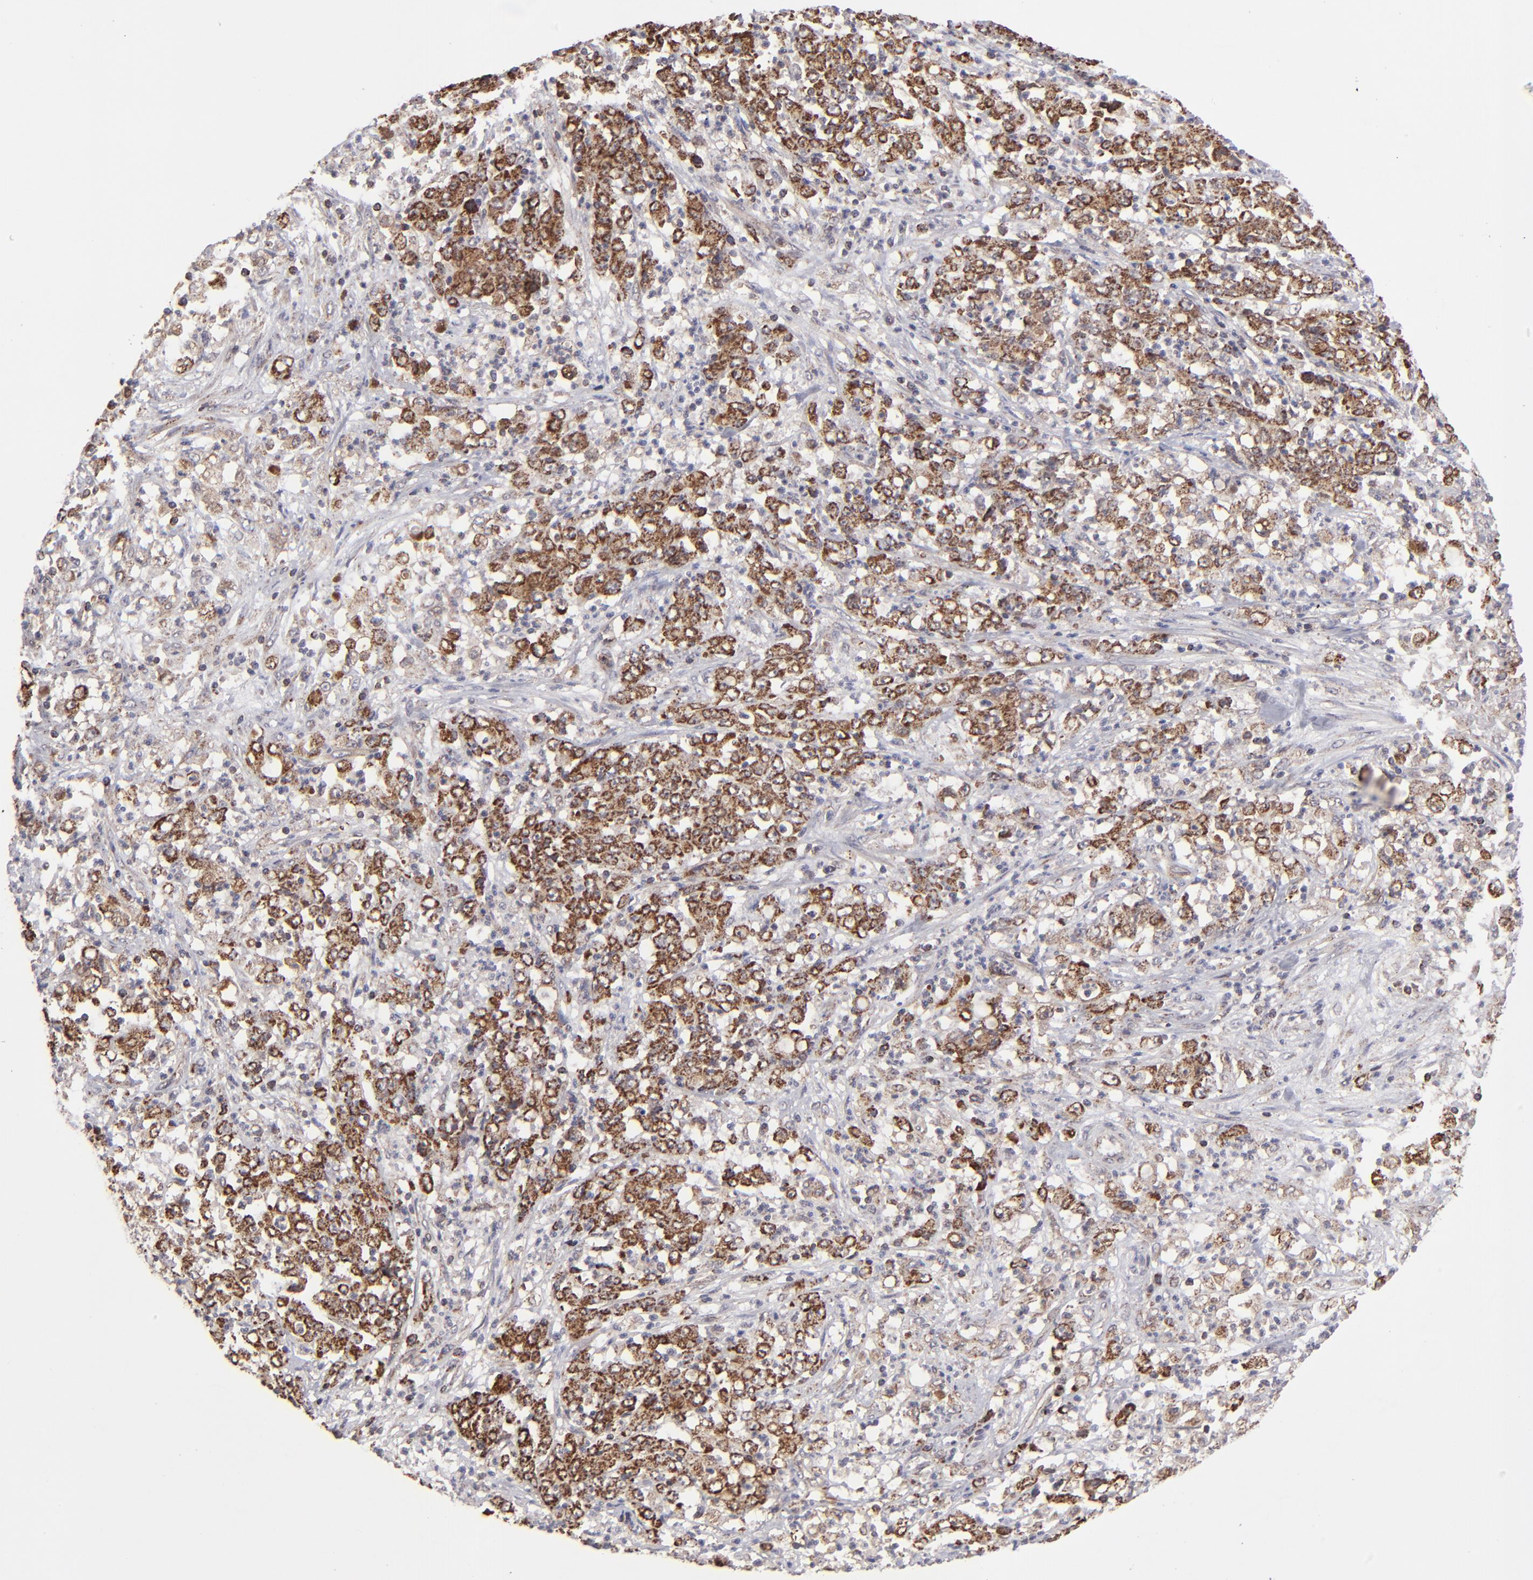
{"staining": {"intensity": "moderate", "quantity": ">75%", "location": "cytoplasmic/membranous"}, "tissue": "stomach cancer", "cell_type": "Tumor cells", "image_type": "cancer", "snomed": [{"axis": "morphology", "description": "Adenocarcinoma, NOS"}, {"axis": "topography", "description": "Stomach, lower"}], "caption": "High-magnification brightfield microscopy of adenocarcinoma (stomach) stained with DAB (brown) and counterstained with hematoxylin (blue). tumor cells exhibit moderate cytoplasmic/membranous expression is appreciated in approximately>75% of cells.", "gene": "SLC15A1", "patient": {"sex": "female", "age": 71}}